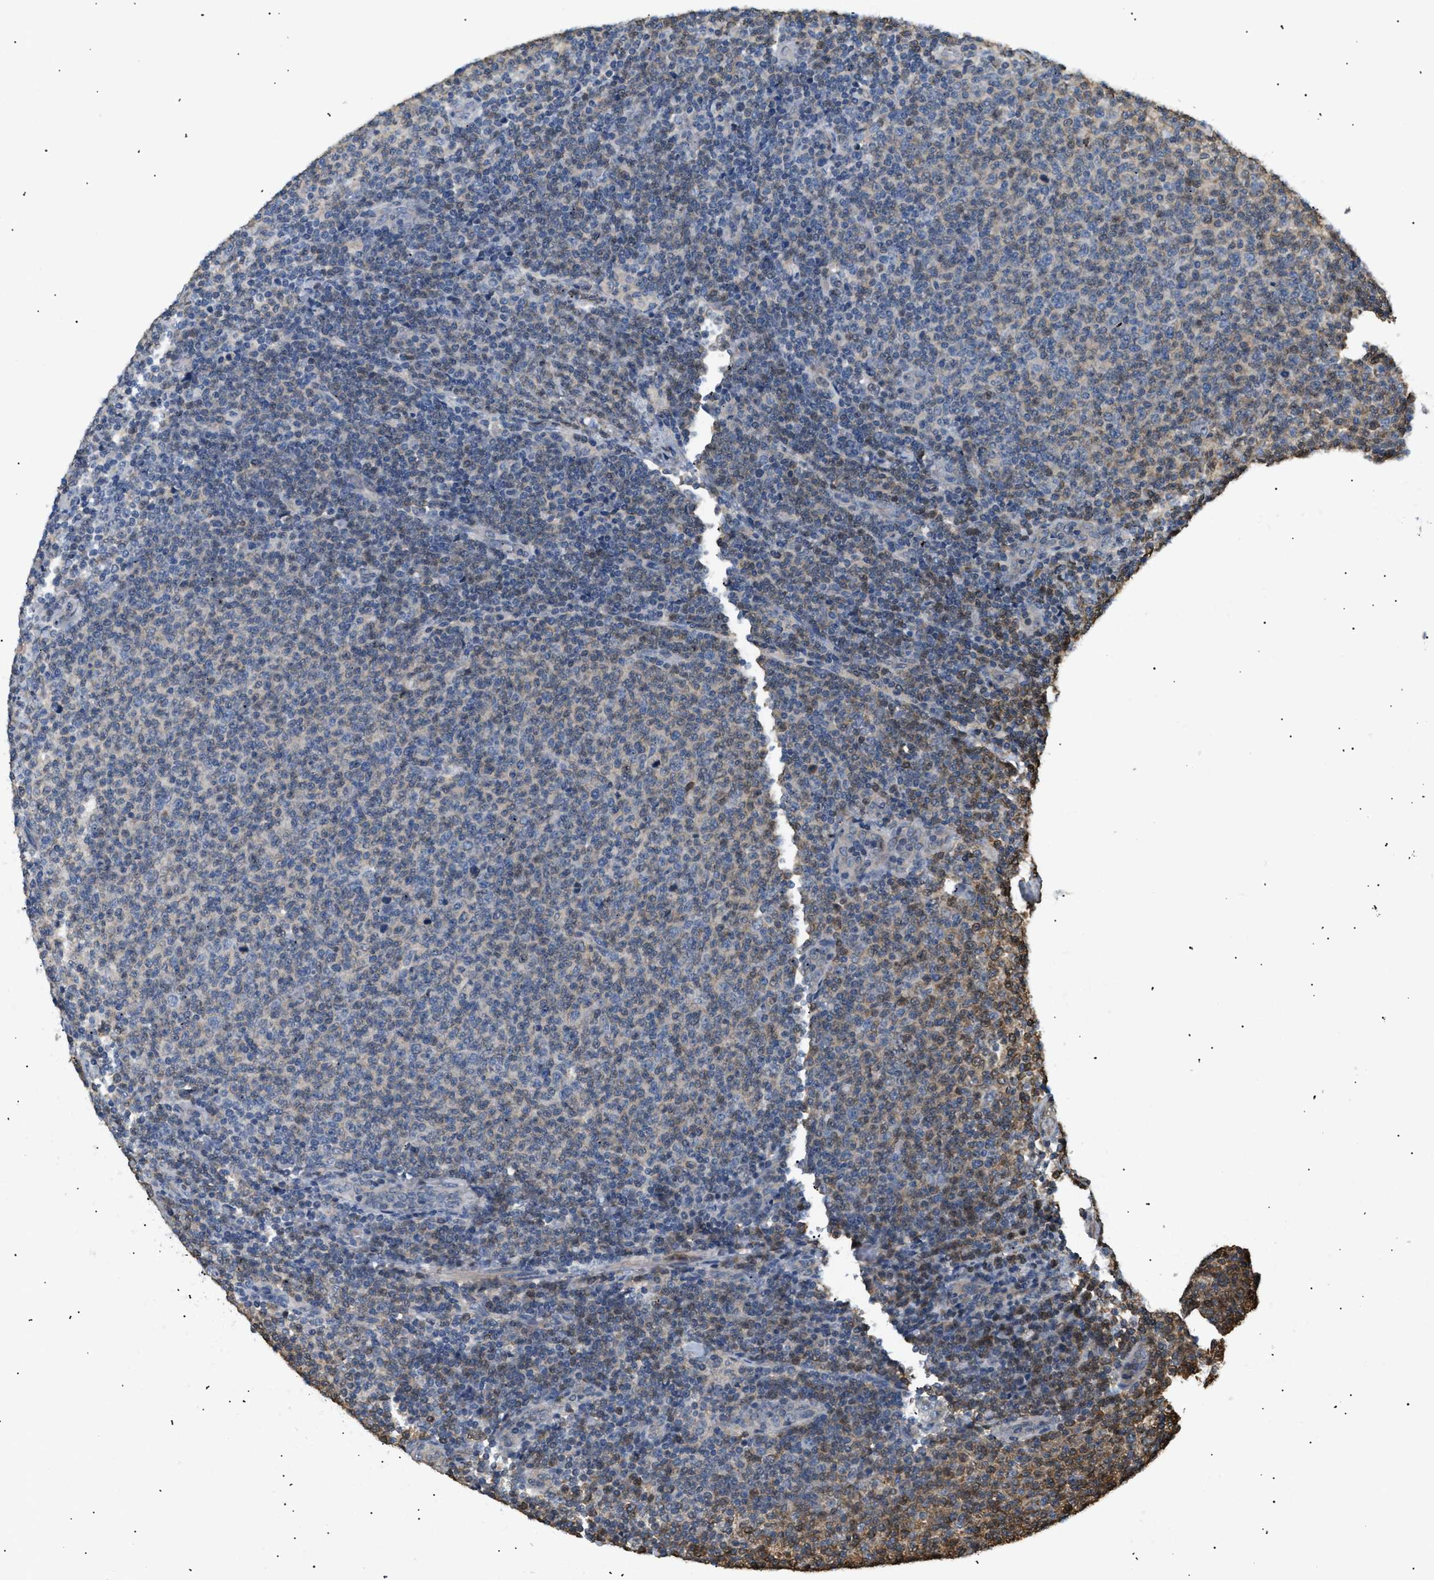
{"staining": {"intensity": "weak", "quantity": "25%-75%", "location": "cytoplasmic/membranous"}, "tissue": "lymphoma", "cell_type": "Tumor cells", "image_type": "cancer", "snomed": [{"axis": "morphology", "description": "Malignant lymphoma, non-Hodgkin's type, Low grade"}, {"axis": "topography", "description": "Lymph node"}], "caption": "The photomicrograph demonstrates a brown stain indicating the presence of a protein in the cytoplasmic/membranous of tumor cells in malignant lymphoma, non-Hodgkin's type (low-grade).", "gene": "FARS2", "patient": {"sex": "male", "age": 66}}